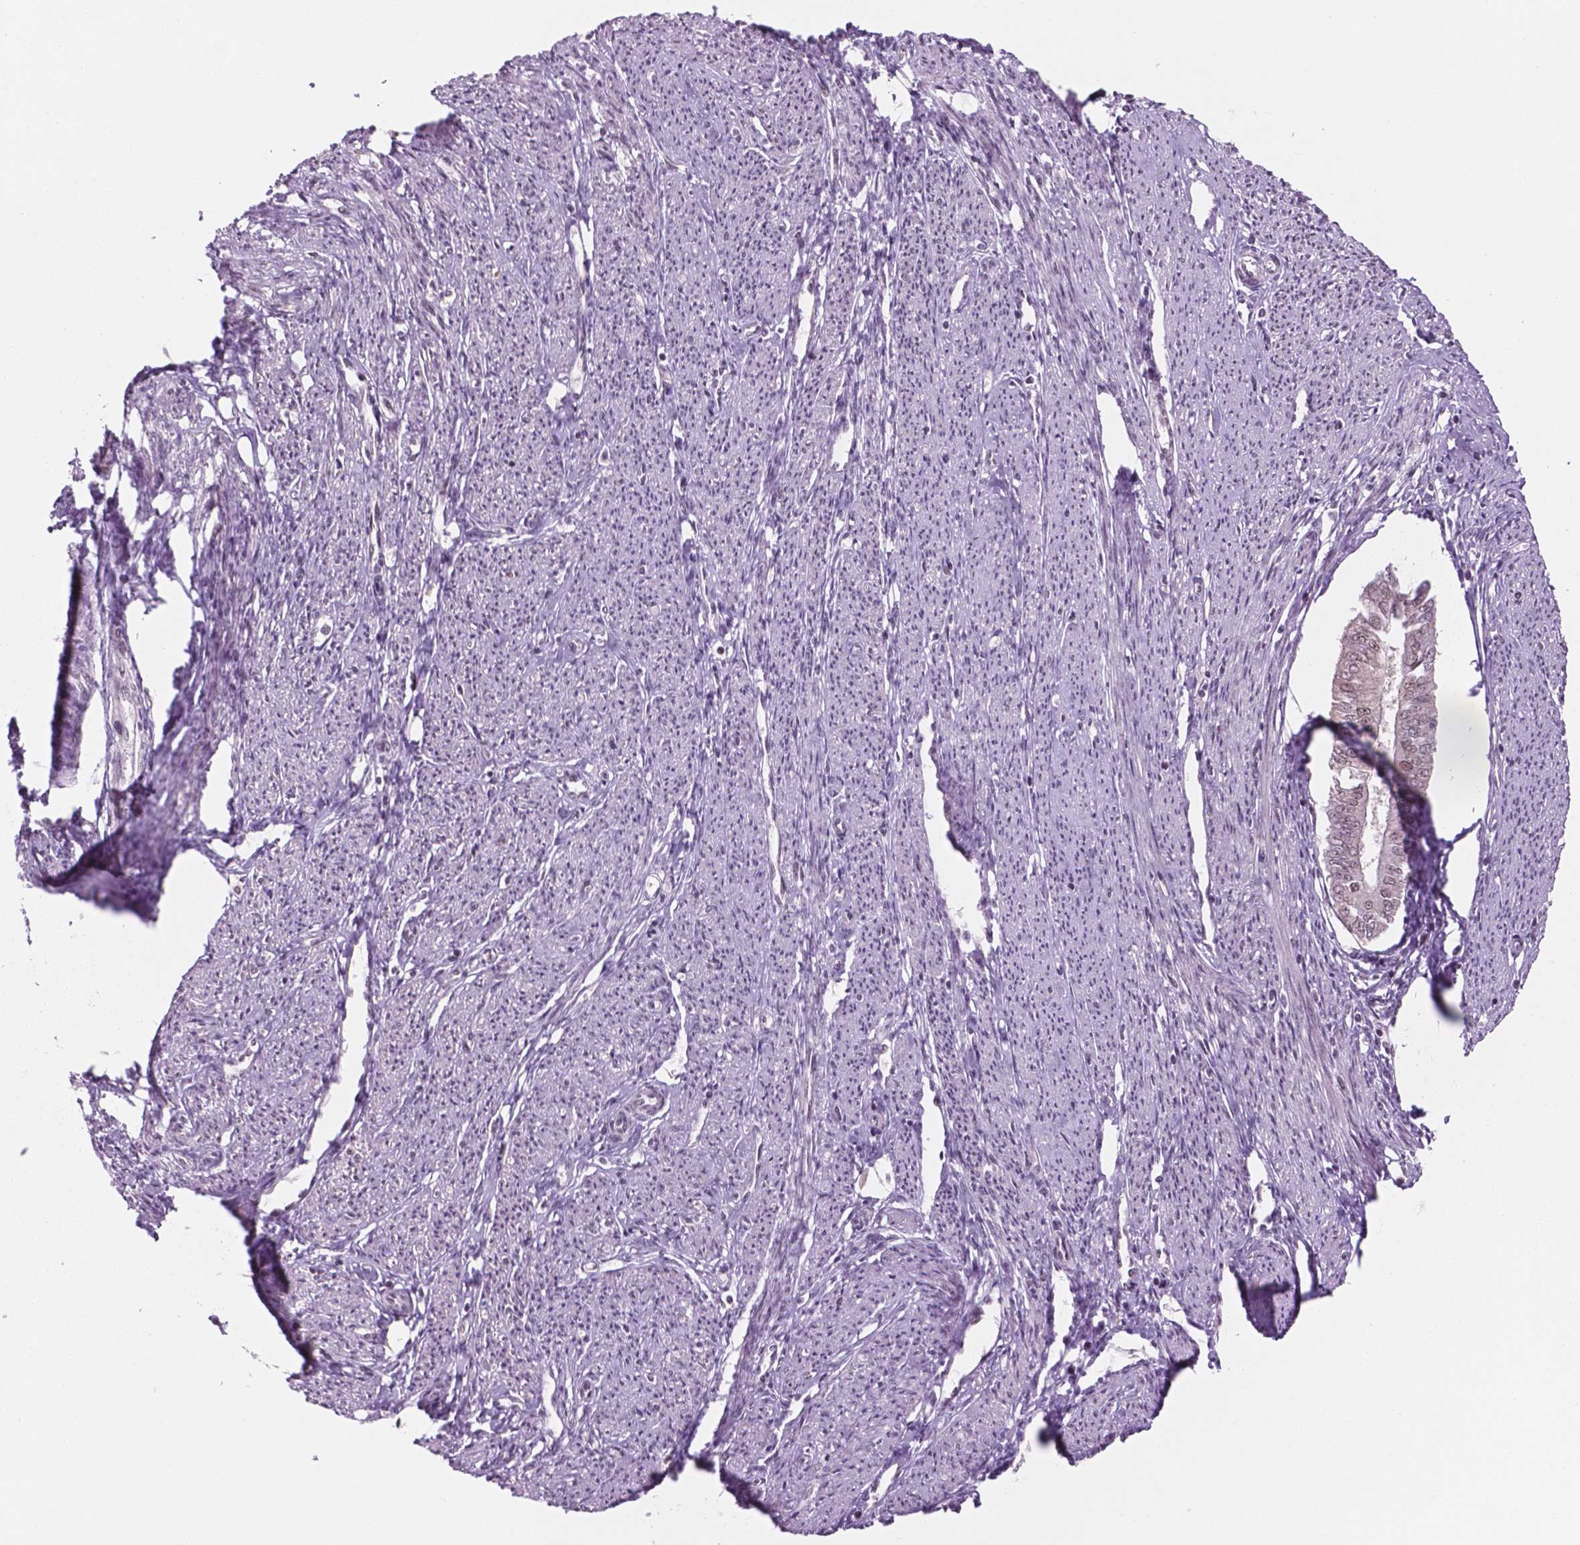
{"staining": {"intensity": "weak", "quantity": ">75%", "location": "nuclear"}, "tissue": "endometrial cancer", "cell_type": "Tumor cells", "image_type": "cancer", "snomed": [{"axis": "morphology", "description": "Adenocarcinoma, NOS"}, {"axis": "topography", "description": "Endometrium"}], "caption": "Endometrial cancer (adenocarcinoma) stained with DAB IHC displays low levels of weak nuclear positivity in about >75% of tumor cells.", "gene": "POLR2E", "patient": {"sex": "female", "age": 58}}